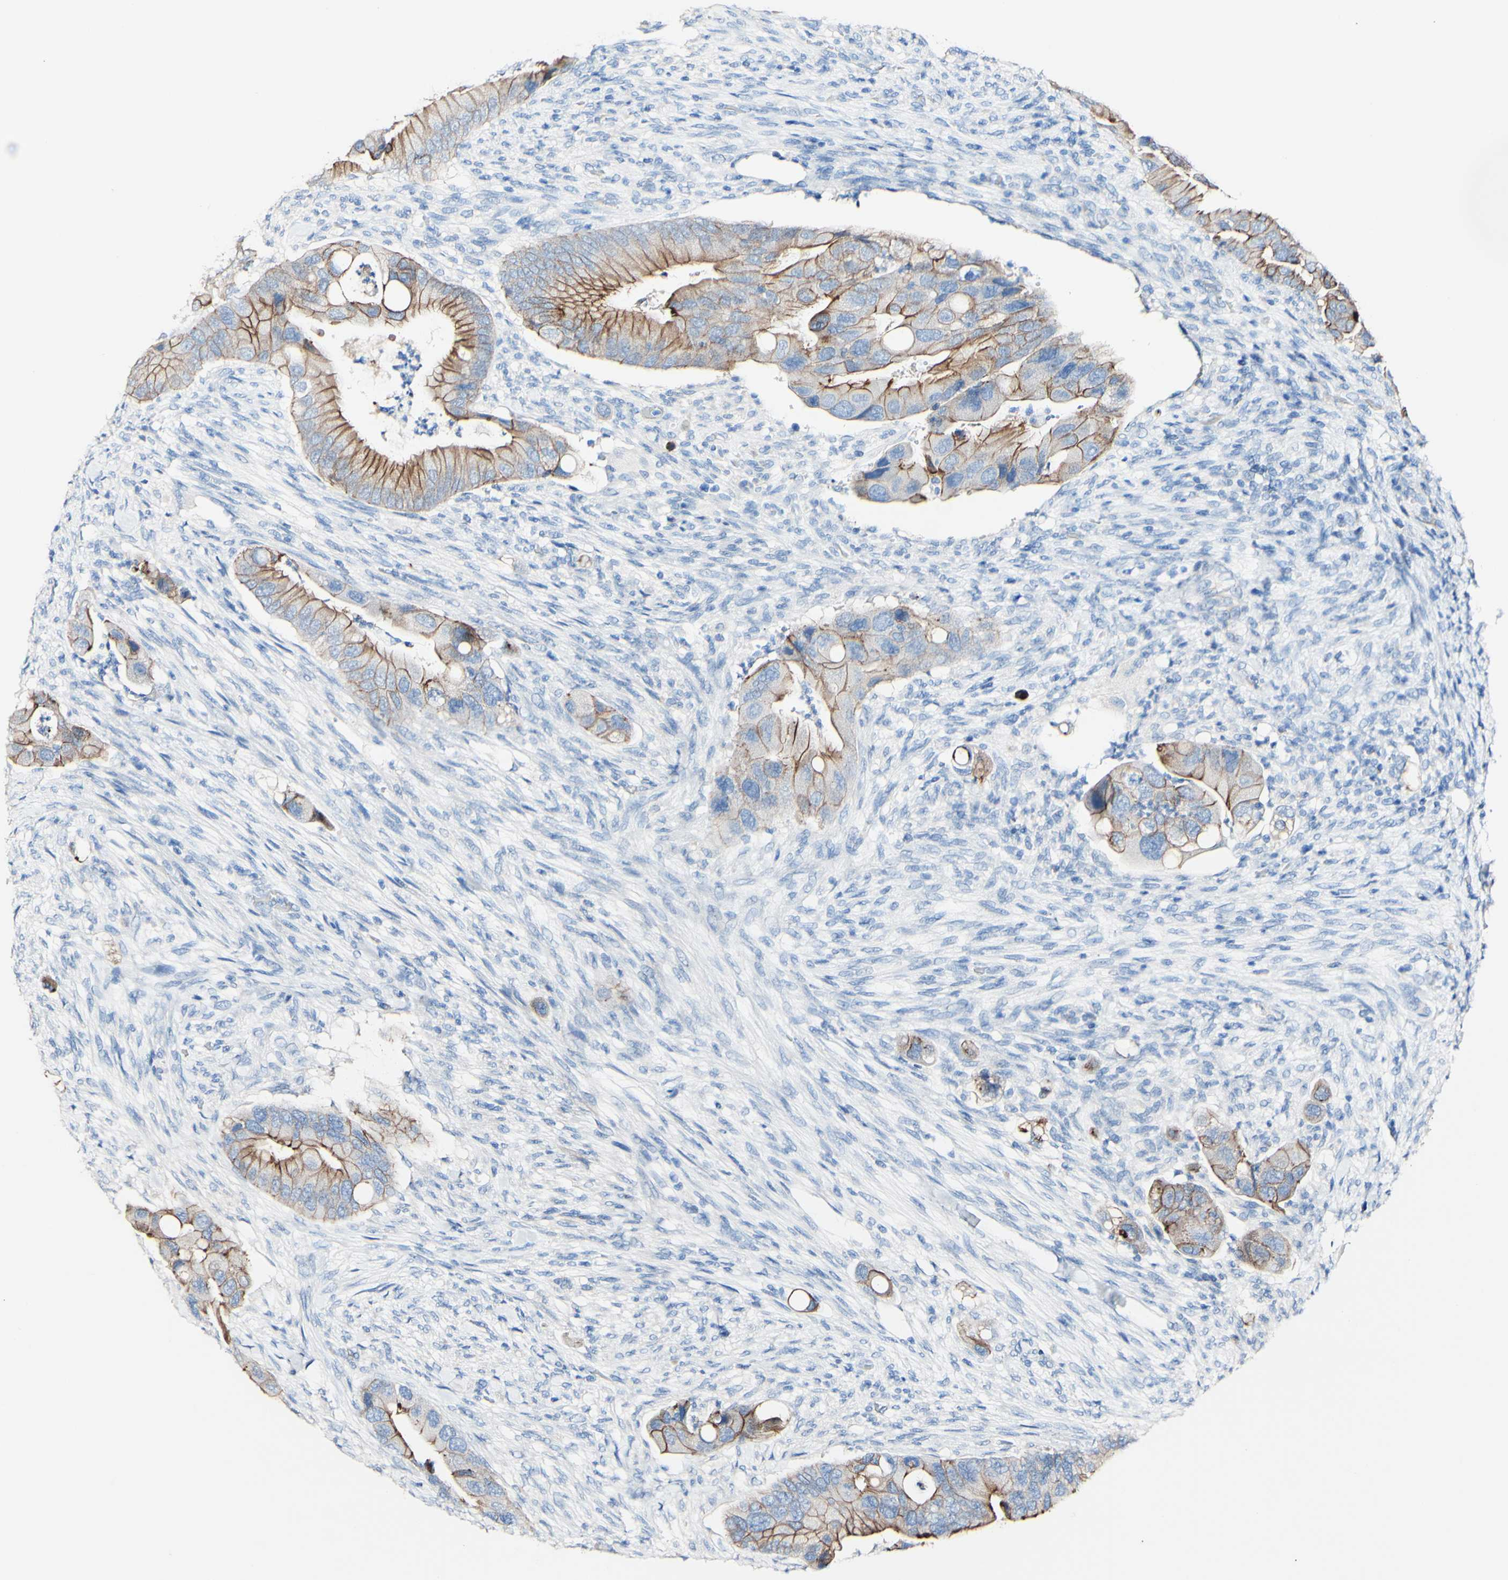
{"staining": {"intensity": "moderate", "quantity": ">75%", "location": "cytoplasmic/membranous"}, "tissue": "colorectal cancer", "cell_type": "Tumor cells", "image_type": "cancer", "snomed": [{"axis": "morphology", "description": "Adenocarcinoma, NOS"}, {"axis": "topography", "description": "Rectum"}], "caption": "Human colorectal adenocarcinoma stained with a brown dye demonstrates moderate cytoplasmic/membranous positive staining in about >75% of tumor cells.", "gene": "DSC2", "patient": {"sex": "female", "age": 57}}